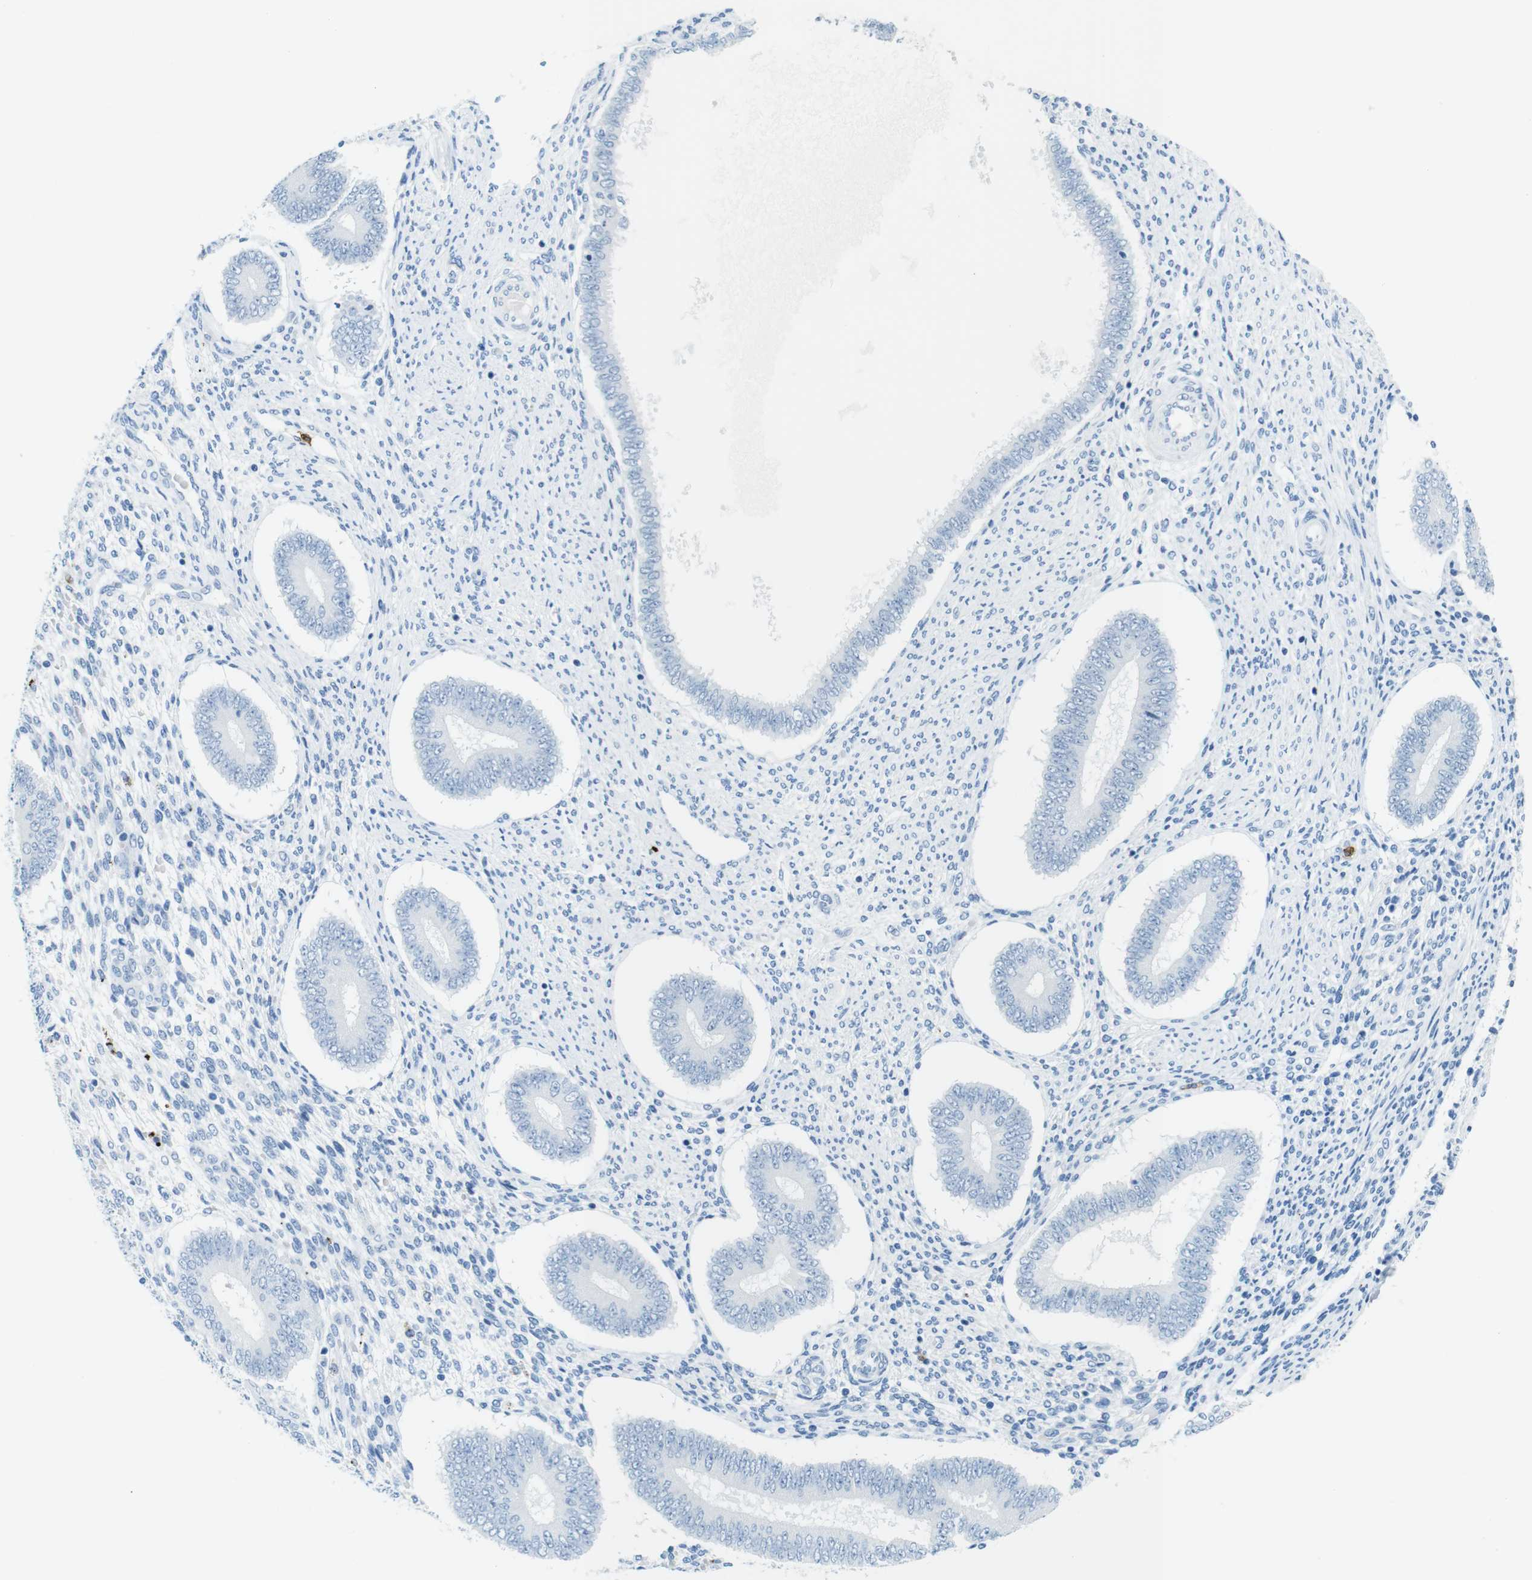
{"staining": {"intensity": "moderate", "quantity": "<25%", "location": "cytoplasmic/membranous"}, "tissue": "endometrium", "cell_type": "Cells in endometrial stroma", "image_type": "normal", "snomed": [{"axis": "morphology", "description": "Normal tissue, NOS"}, {"axis": "topography", "description": "Endometrium"}], "caption": "An image showing moderate cytoplasmic/membranous staining in approximately <25% of cells in endometrial stroma in unremarkable endometrium, as visualized by brown immunohistochemical staining.", "gene": "MCEMP1", "patient": {"sex": "female", "age": 42}}